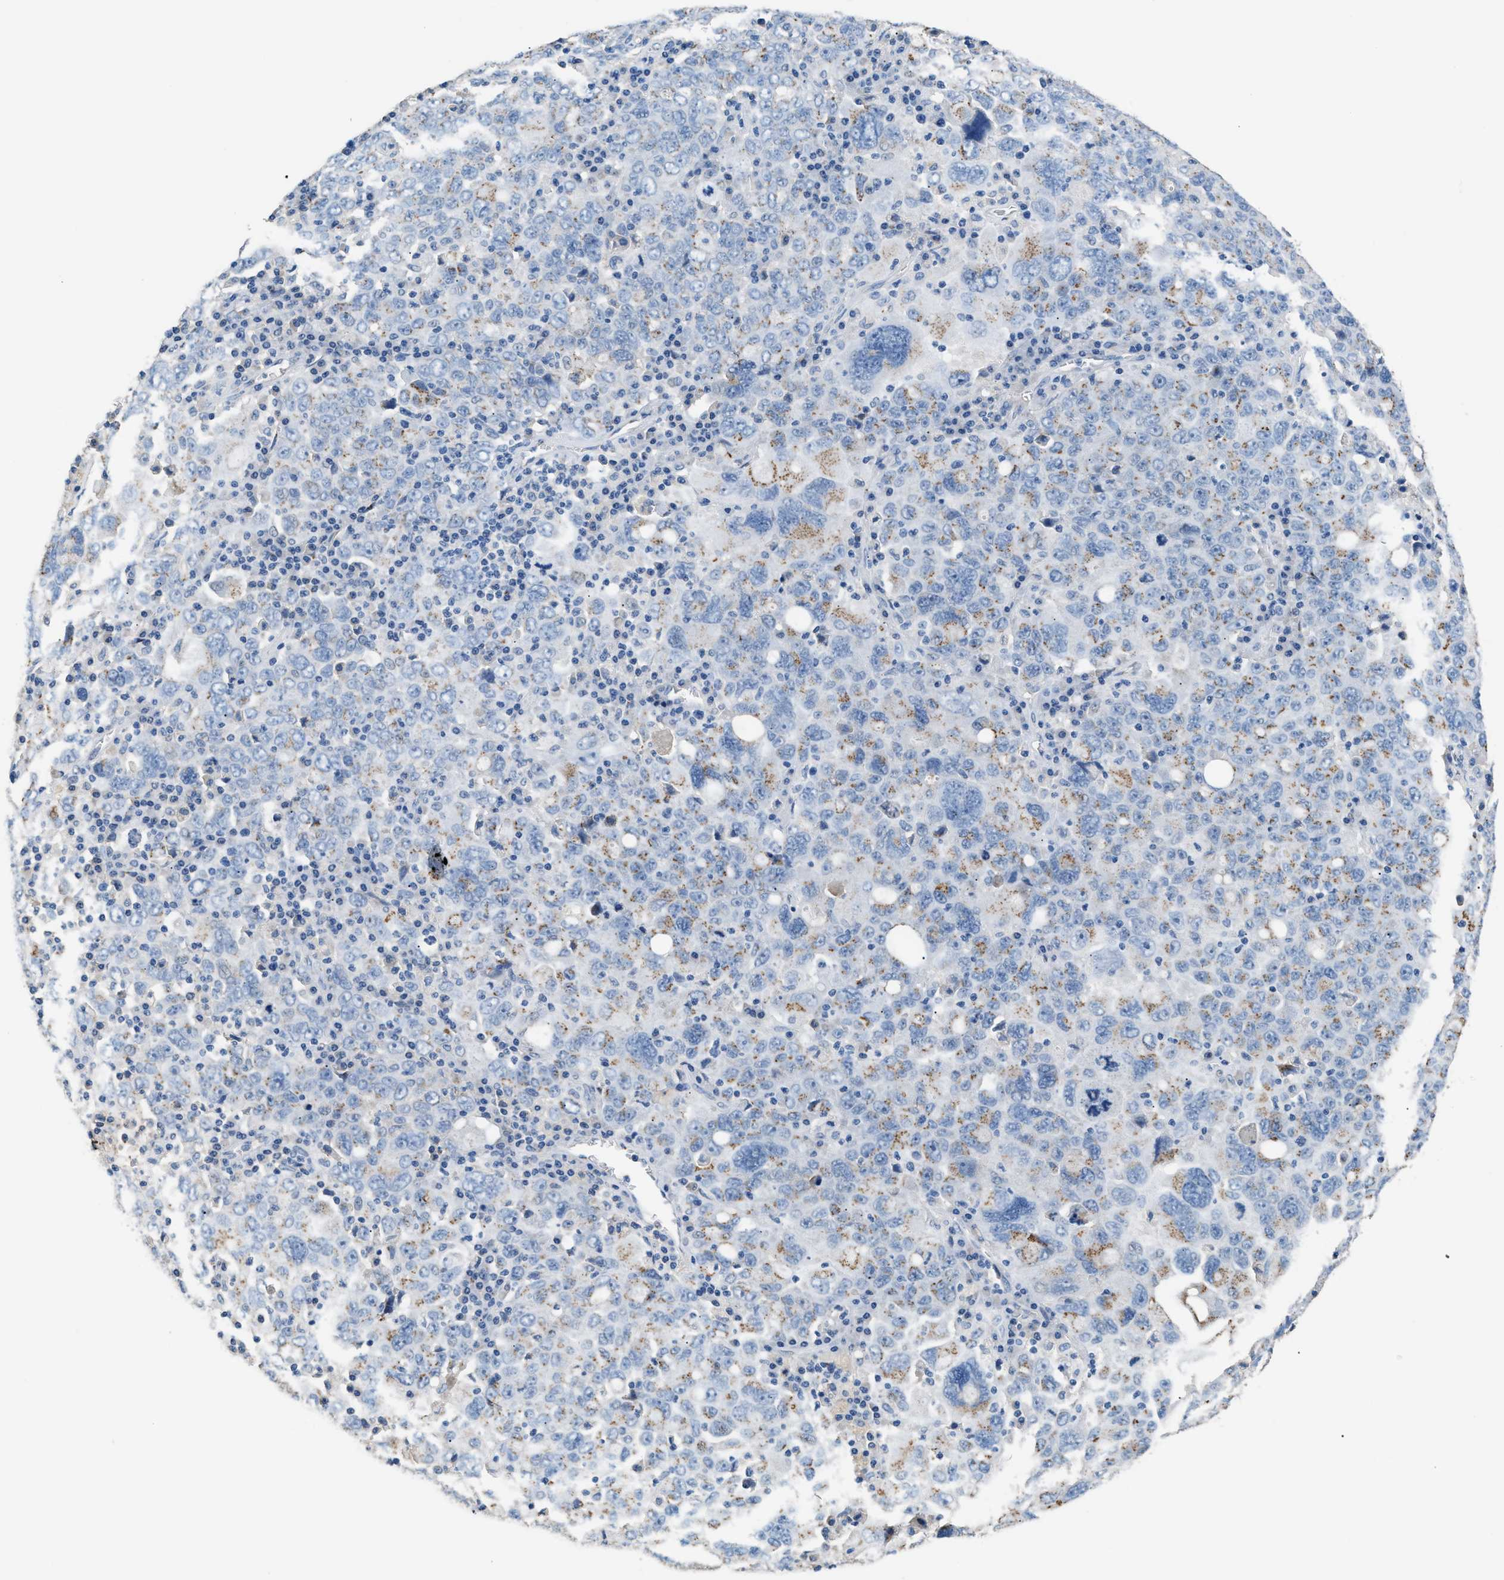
{"staining": {"intensity": "weak", "quantity": "25%-75%", "location": "cytoplasmic/membranous"}, "tissue": "ovarian cancer", "cell_type": "Tumor cells", "image_type": "cancer", "snomed": [{"axis": "morphology", "description": "Carcinoma, endometroid"}, {"axis": "topography", "description": "Ovary"}], "caption": "The photomicrograph demonstrates a brown stain indicating the presence of a protein in the cytoplasmic/membranous of tumor cells in endometroid carcinoma (ovarian).", "gene": "GOLM1", "patient": {"sex": "female", "age": 62}}